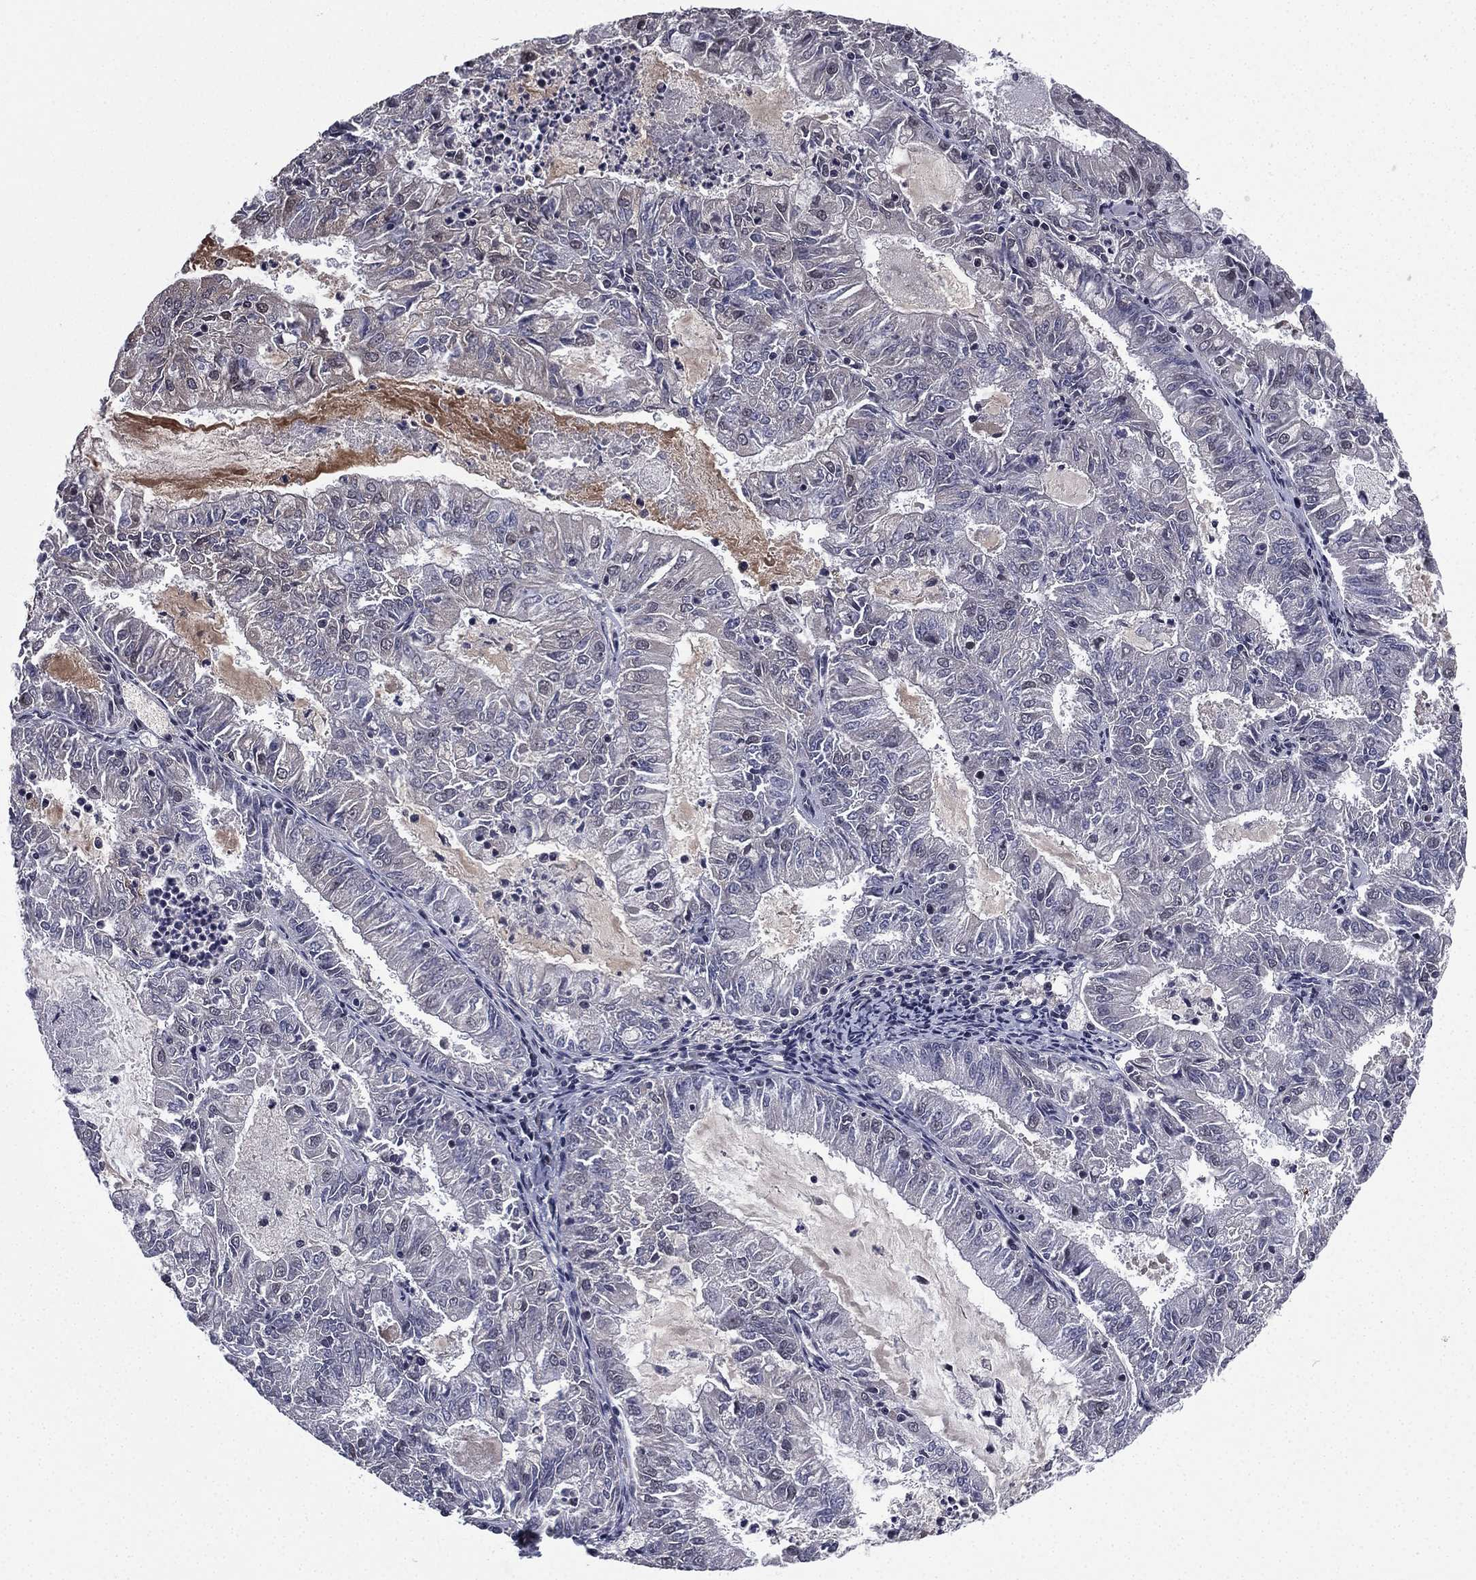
{"staining": {"intensity": "negative", "quantity": "none", "location": "none"}, "tissue": "endometrial cancer", "cell_type": "Tumor cells", "image_type": "cancer", "snomed": [{"axis": "morphology", "description": "Adenocarcinoma, NOS"}, {"axis": "topography", "description": "Endometrium"}], "caption": "DAB (3,3'-diaminobenzidine) immunohistochemical staining of endometrial cancer (adenocarcinoma) reveals no significant positivity in tumor cells.", "gene": "RARB", "patient": {"sex": "female", "age": 57}}